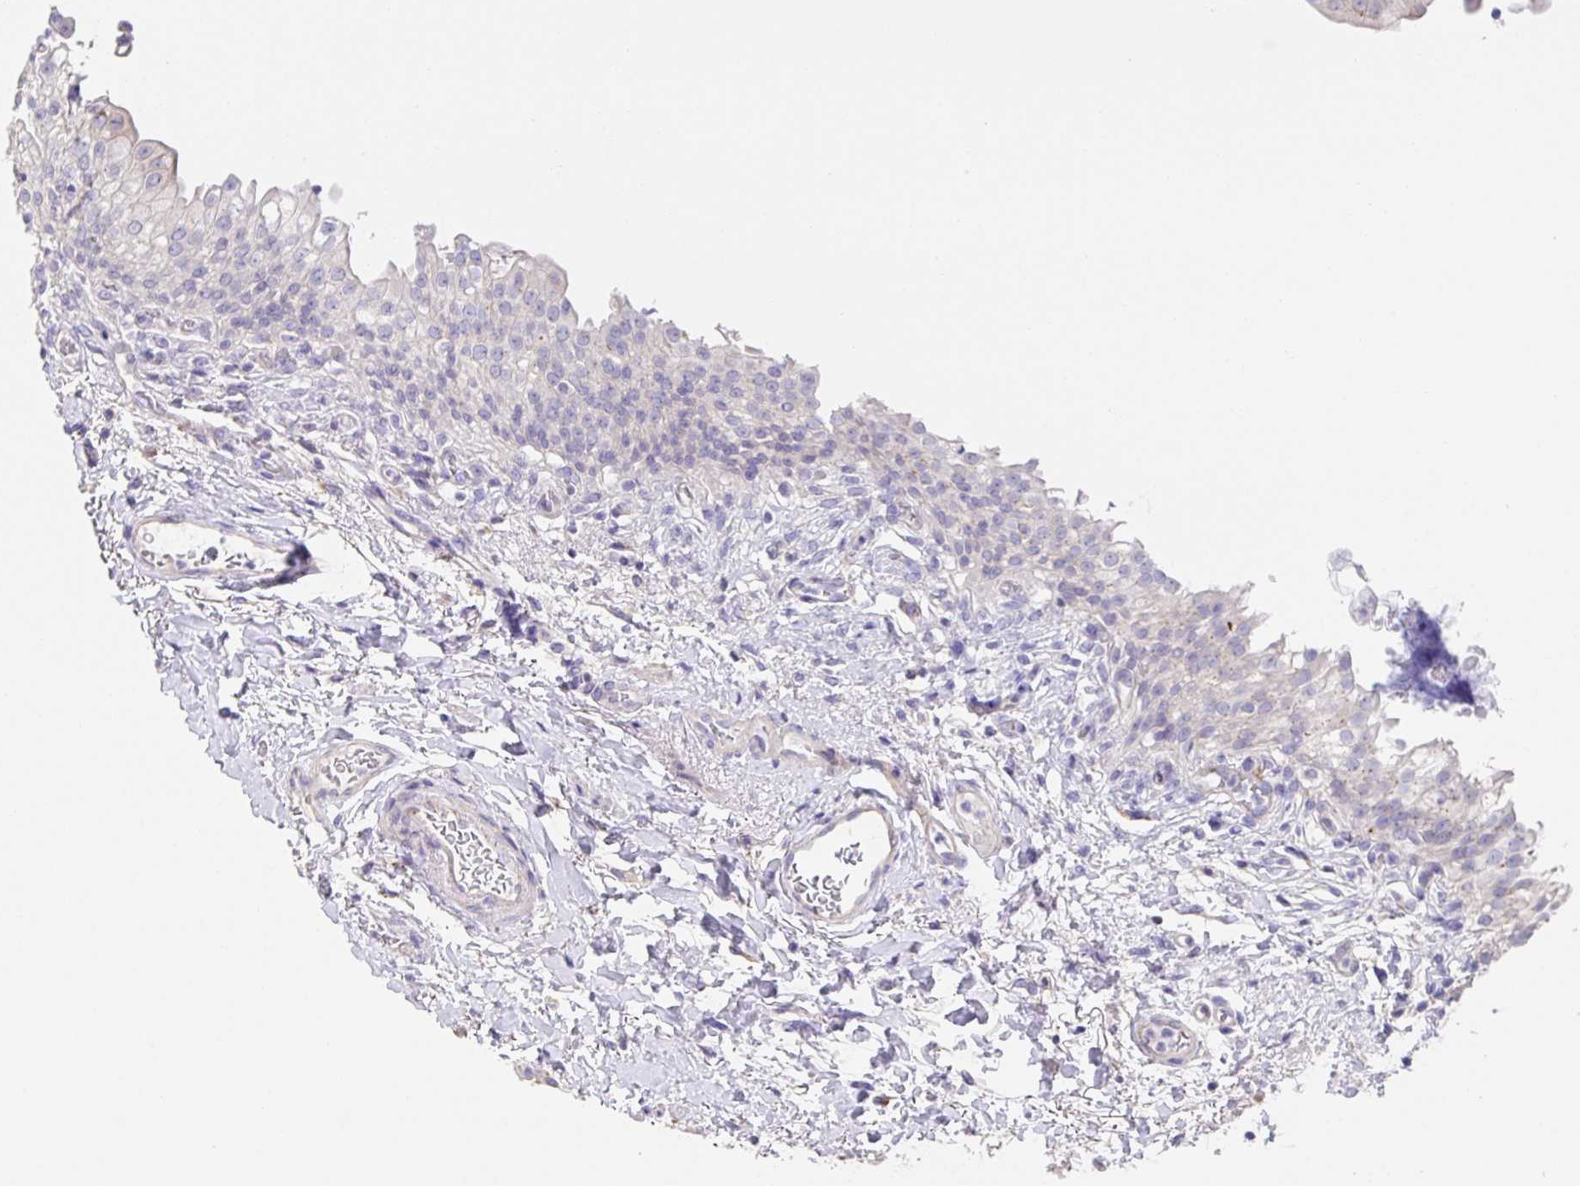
{"staining": {"intensity": "moderate", "quantity": "25%-75%", "location": "cytoplasmic/membranous"}, "tissue": "urinary bladder", "cell_type": "Urothelial cells", "image_type": "normal", "snomed": [{"axis": "morphology", "description": "Normal tissue, NOS"}, {"axis": "topography", "description": "Urinary bladder"}, {"axis": "topography", "description": "Peripheral nerve tissue"}], "caption": "Normal urinary bladder was stained to show a protein in brown. There is medium levels of moderate cytoplasmic/membranous positivity in about 25%-75% of urothelial cells. (Stains: DAB (3,3'-diaminobenzidine) in brown, nuclei in blue, Microscopy: brightfield microscopy at high magnification).", "gene": "PRR36", "patient": {"sex": "female", "age": 60}}